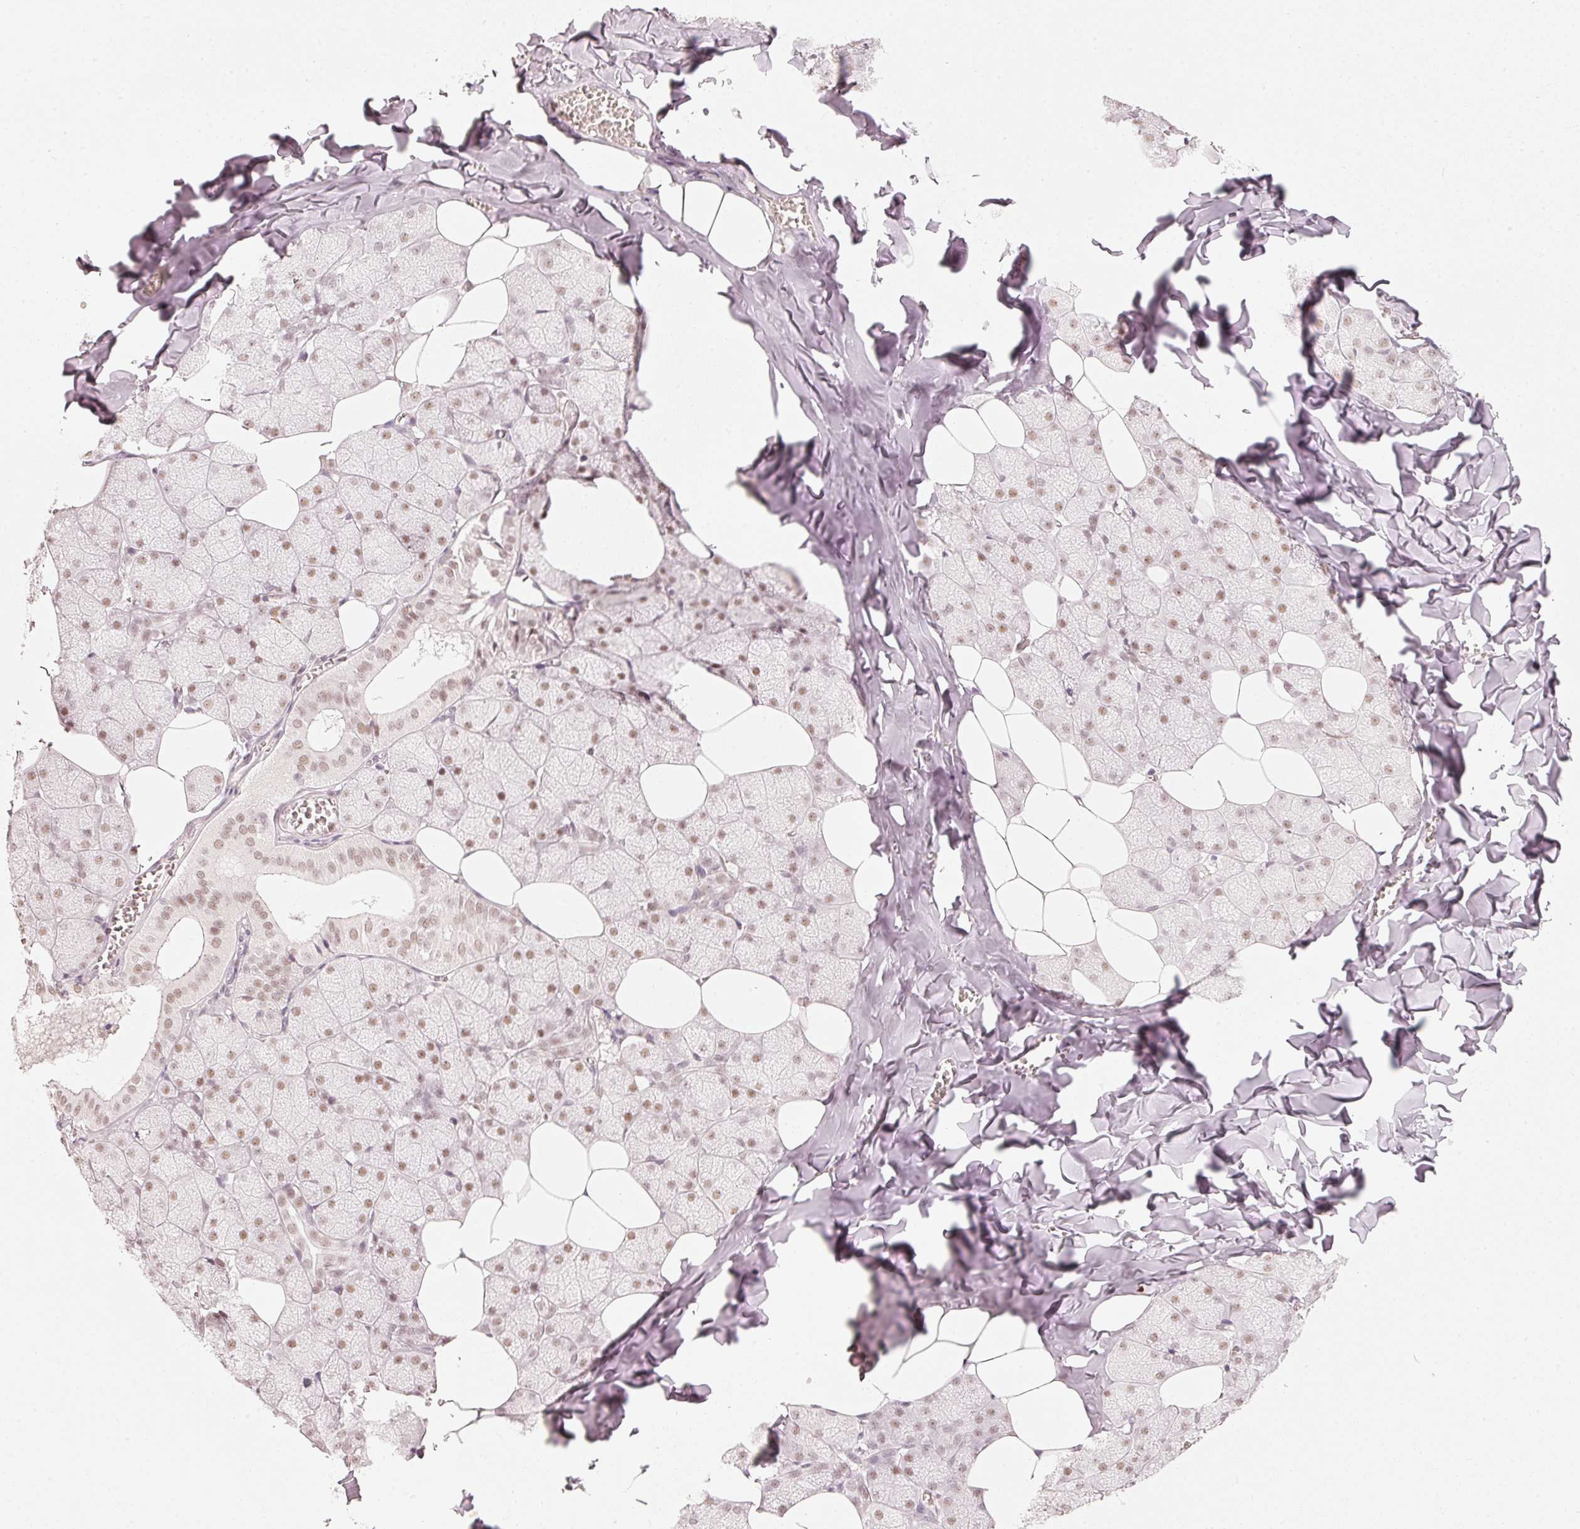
{"staining": {"intensity": "moderate", "quantity": ">75%", "location": "nuclear"}, "tissue": "salivary gland", "cell_type": "Glandular cells", "image_type": "normal", "snomed": [{"axis": "morphology", "description": "Normal tissue, NOS"}, {"axis": "topography", "description": "Salivary gland"}, {"axis": "topography", "description": "Peripheral nerve tissue"}], "caption": "Immunohistochemistry (IHC) staining of benign salivary gland, which shows medium levels of moderate nuclear staining in approximately >75% of glandular cells indicating moderate nuclear protein expression. The staining was performed using DAB (3,3'-diaminobenzidine) (brown) for protein detection and nuclei were counterstained in hematoxylin (blue).", "gene": "PPP1R10", "patient": {"sex": "male", "age": 38}}